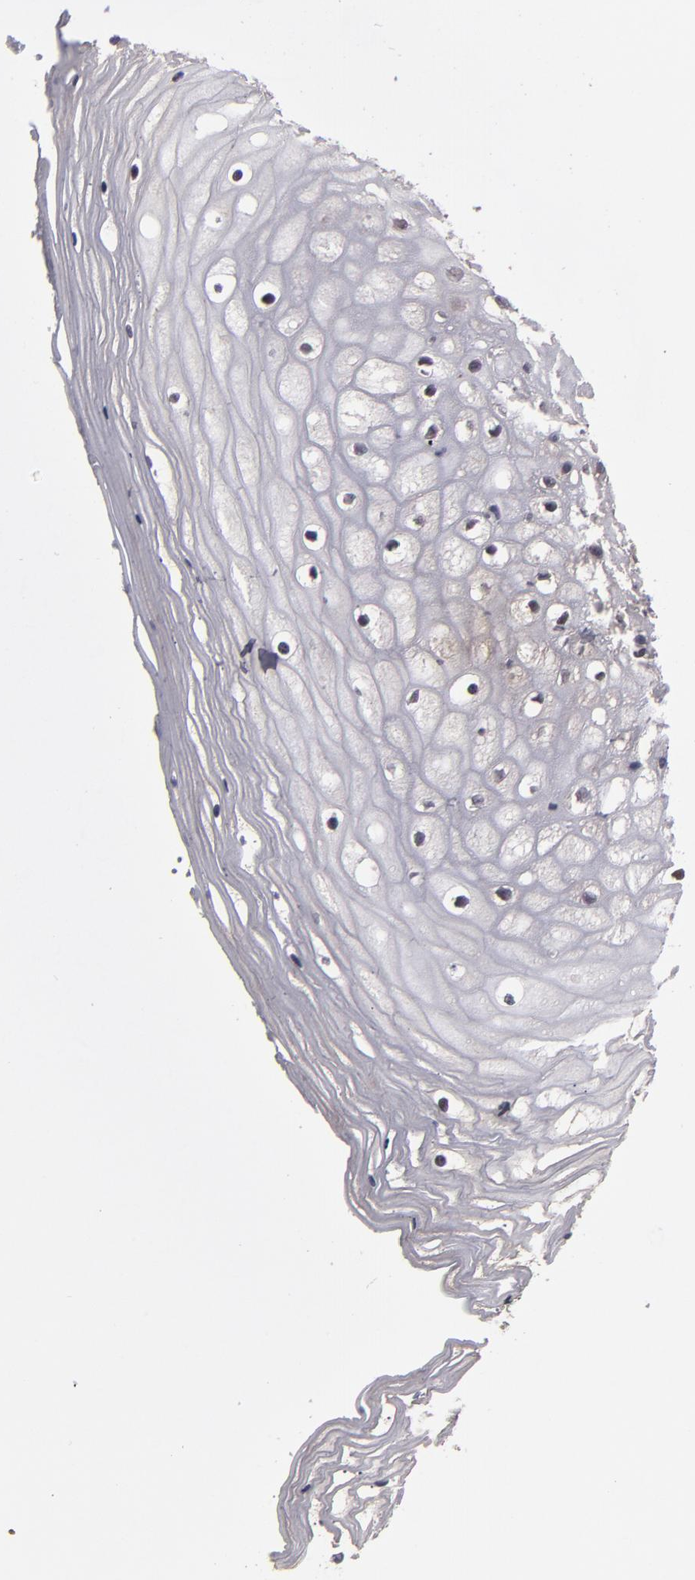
{"staining": {"intensity": "weak", "quantity": "<25%", "location": "cytoplasmic/membranous"}, "tissue": "vagina", "cell_type": "Squamous epithelial cells", "image_type": "normal", "snomed": [{"axis": "morphology", "description": "Normal tissue, NOS"}, {"axis": "topography", "description": "Vagina"}], "caption": "High power microscopy micrograph of an immunohistochemistry histopathology image of unremarkable vagina, revealing no significant expression in squamous epithelial cells.", "gene": "TYMS", "patient": {"sex": "female", "age": 46}}